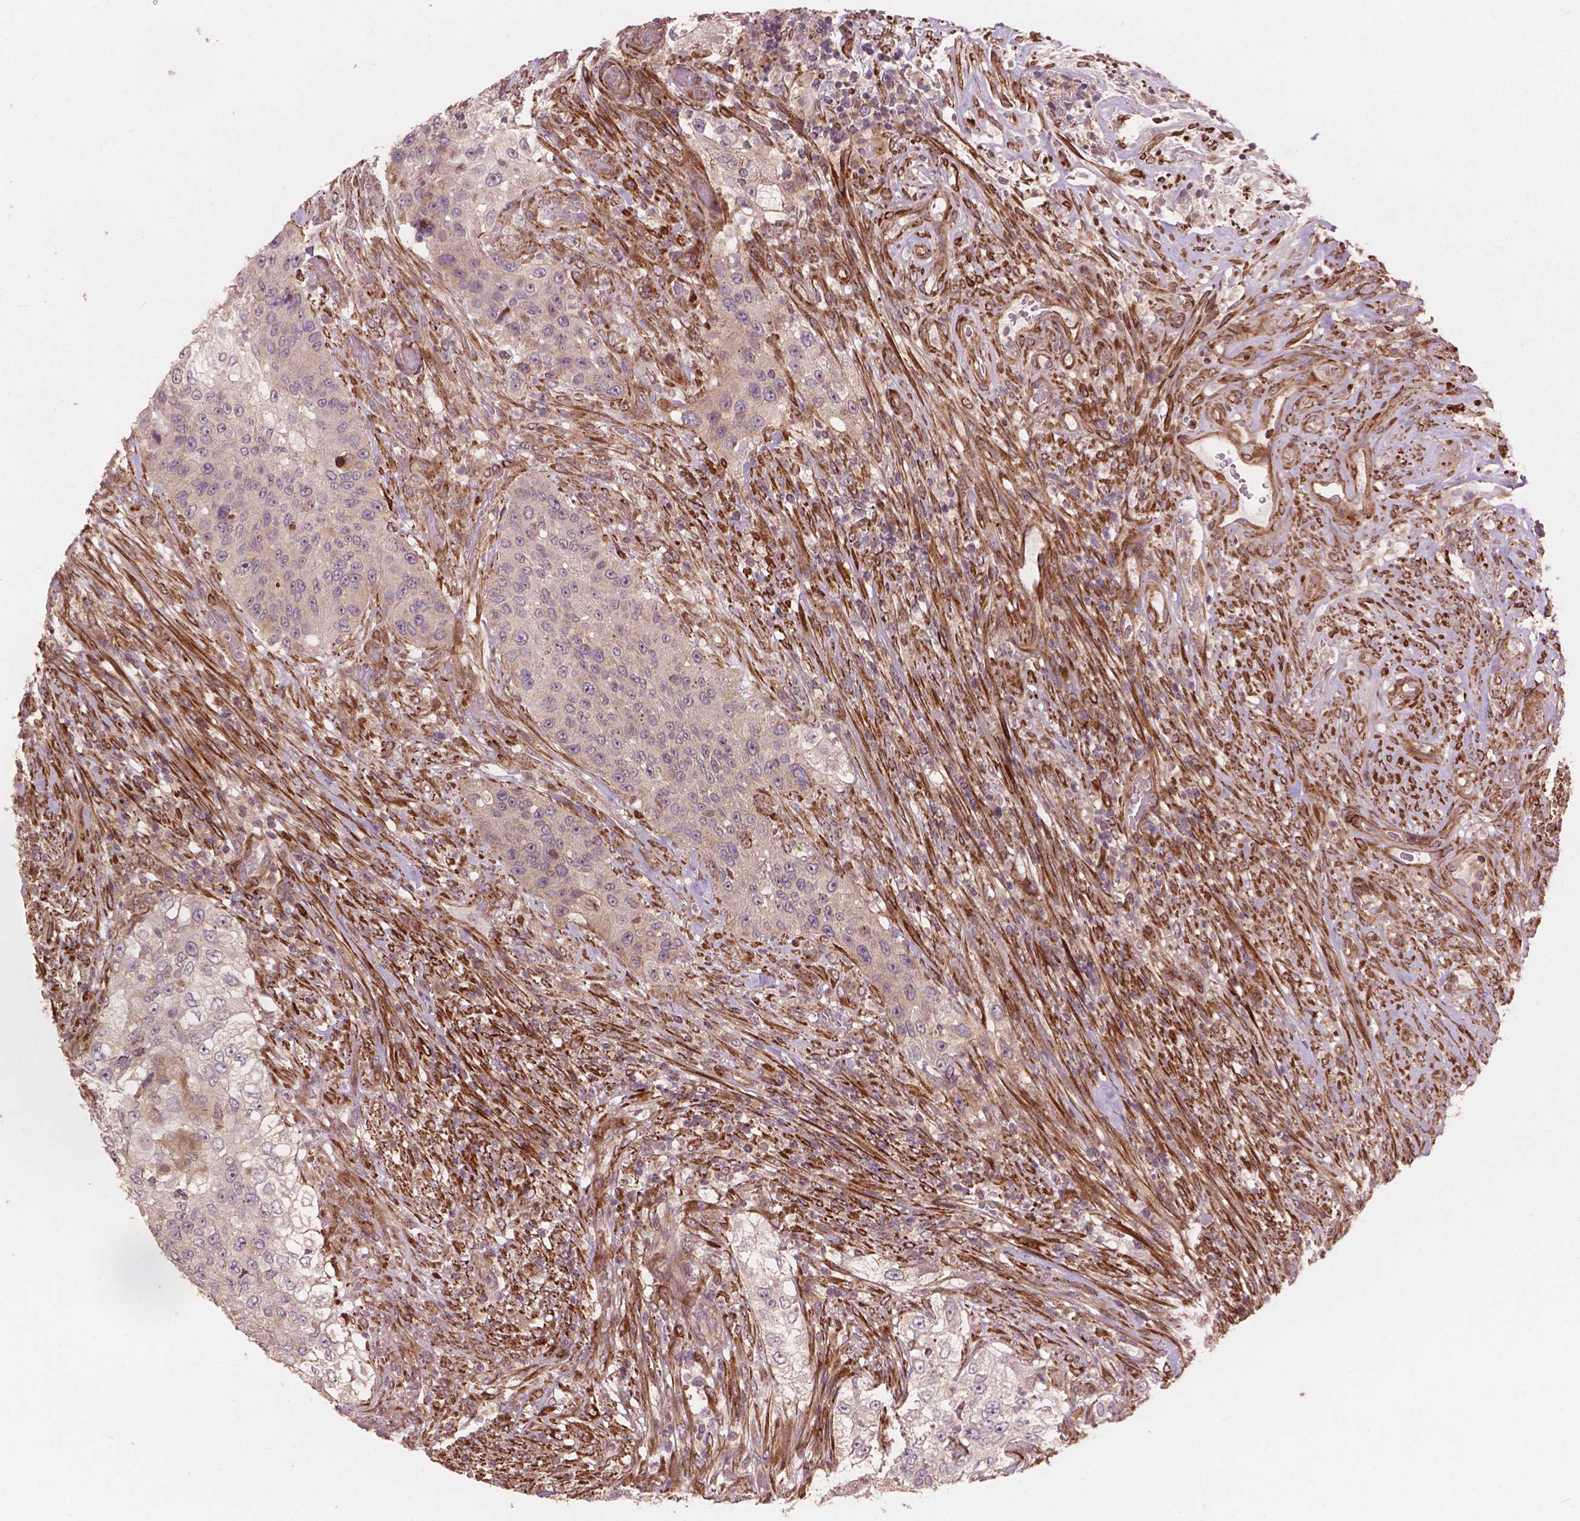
{"staining": {"intensity": "negative", "quantity": "none", "location": "none"}, "tissue": "urothelial cancer", "cell_type": "Tumor cells", "image_type": "cancer", "snomed": [{"axis": "morphology", "description": "Urothelial carcinoma, High grade"}, {"axis": "topography", "description": "Urinary bladder"}], "caption": "An immunohistochemistry (IHC) photomicrograph of urothelial carcinoma (high-grade) is shown. There is no staining in tumor cells of urothelial carcinoma (high-grade).", "gene": "FNIP1", "patient": {"sex": "female", "age": 60}}